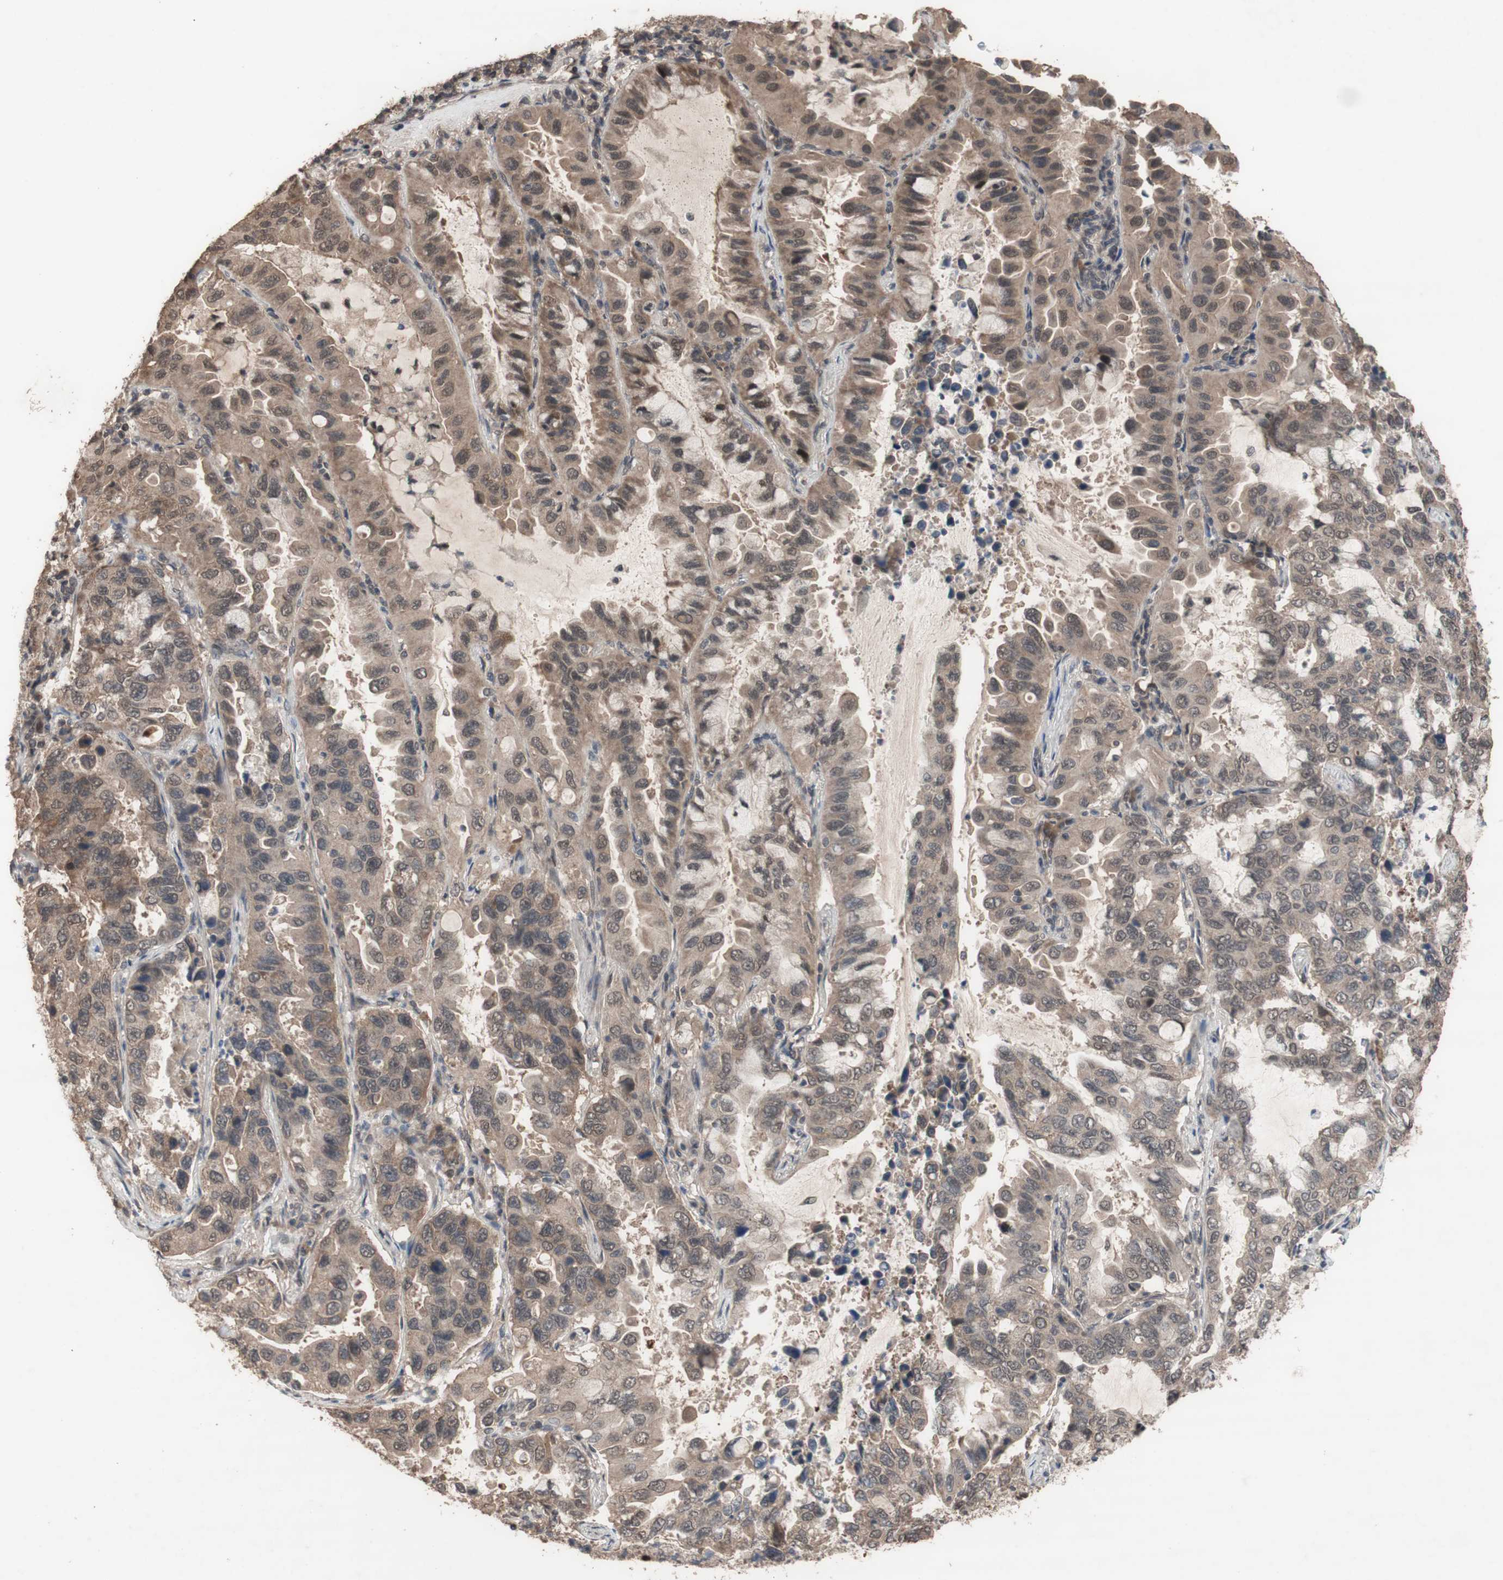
{"staining": {"intensity": "moderate", "quantity": ">75%", "location": "cytoplasmic/membranous"}, "tissue": "lung cancer", "cell_type": "Tumor cells", "image_type": "cancer", "snomed": [{"axis": "morphology", "description": "Adenocarcinoma, NOS"}, {"axis": "topography", "description": "Lung"}], "caption": "Immunohistochemical staining of human lung cancer reveals medium levels of moderate cytoplasmic/membranous expression in approximately >75% of tumor cells.", "gene": "KANSL1", "patient": {"sex": "male", "age": 64}}